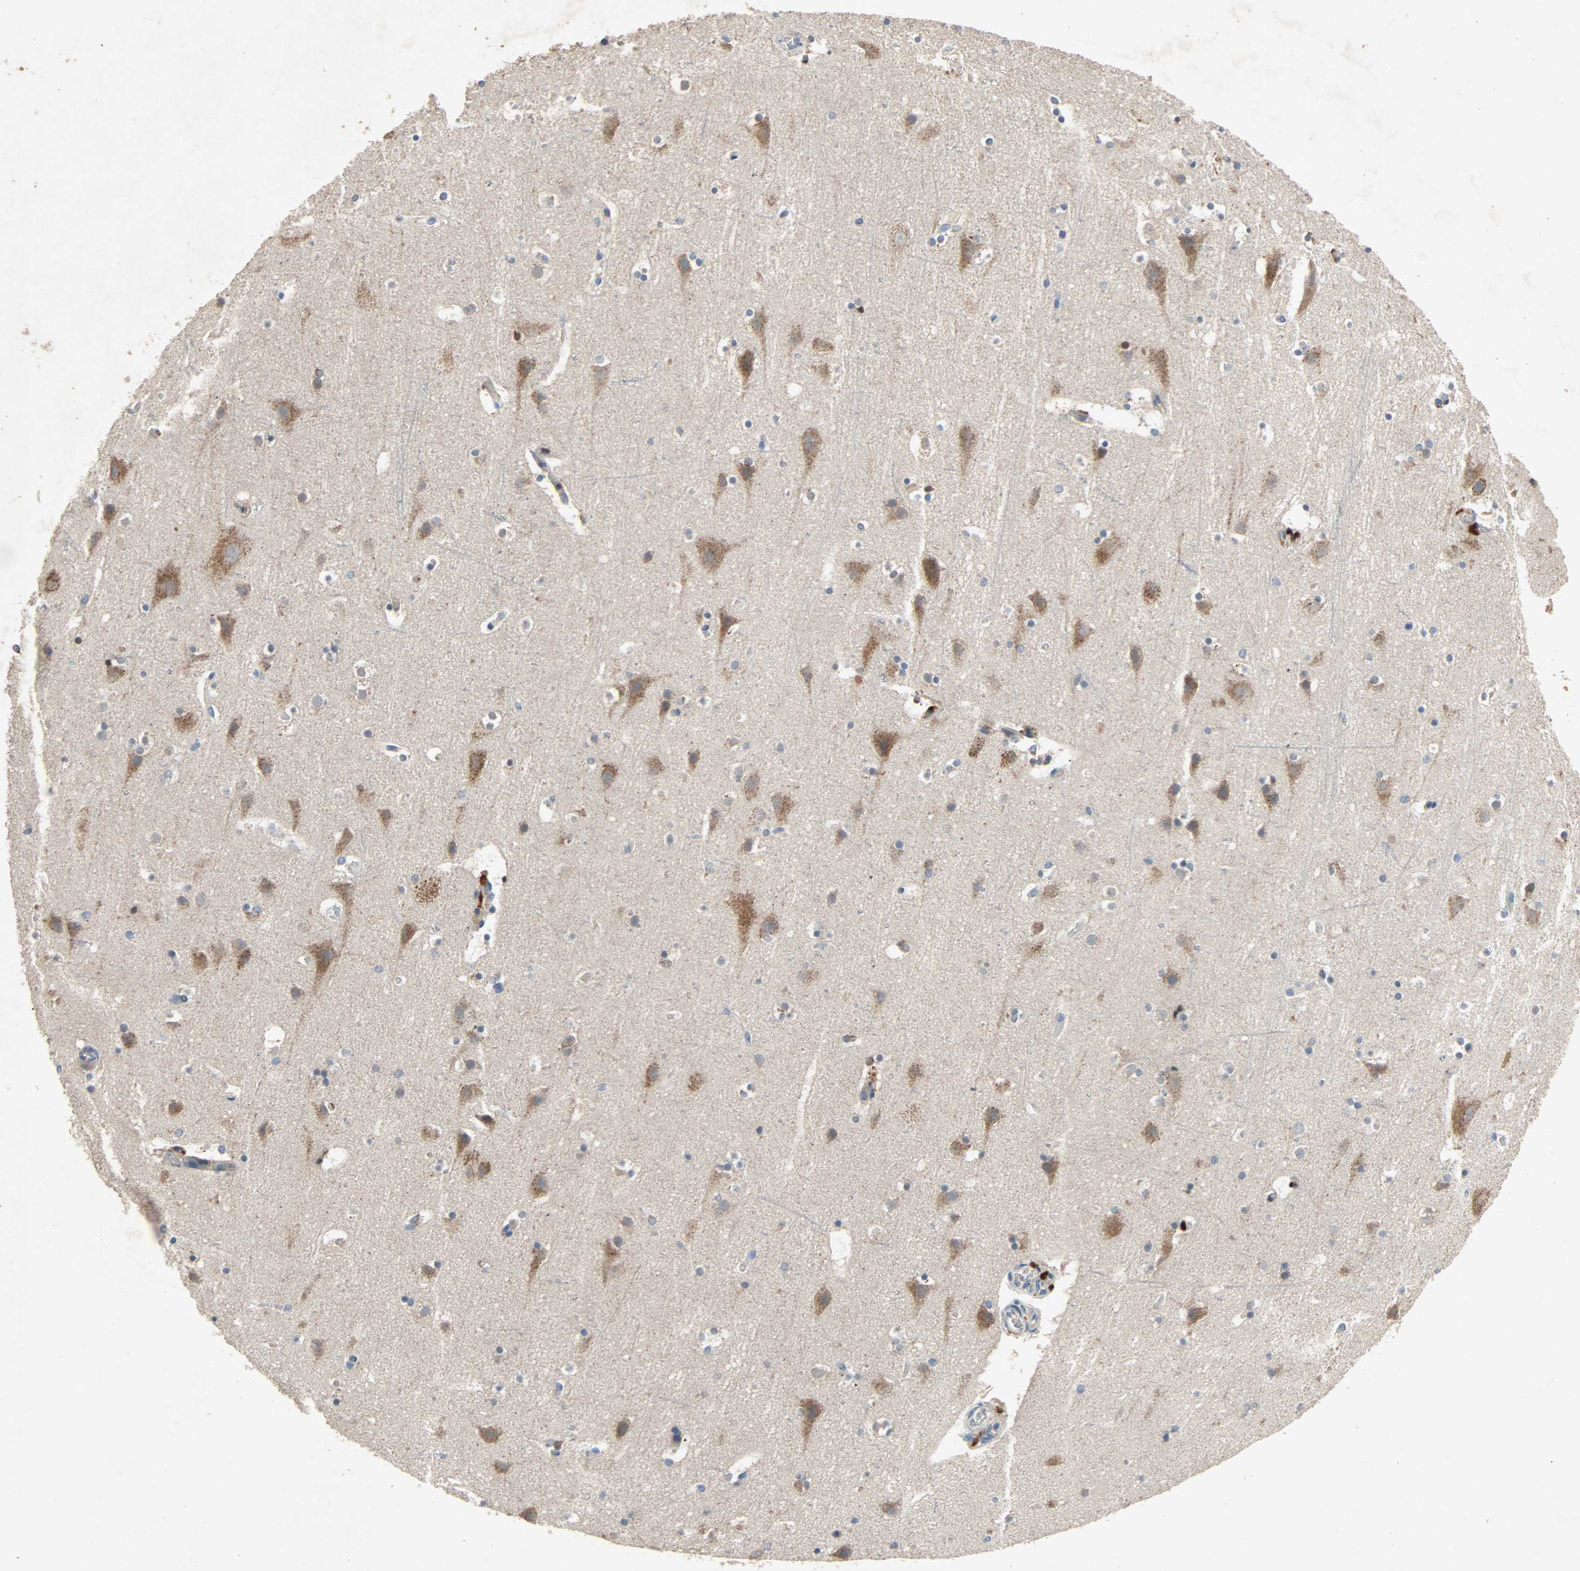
{"staining": {"intensity": "negative", "quantity": "none", "location": "none"}, "tissue": "cerebral cortex", "cell_type": "Endothelial cells", "image_type": "normal", "snomed": [{"axis": "morphology", "description": "Normal tissue, NOS"}, {"axis": "topography", "description": "Cerebral cortex"}], "caption": "Cerebral cortex stained for a protein using IHC shows no positivity endothelial cells.", "gene": "XYLT1", "patient": {"sex": "male", "age": 45}}